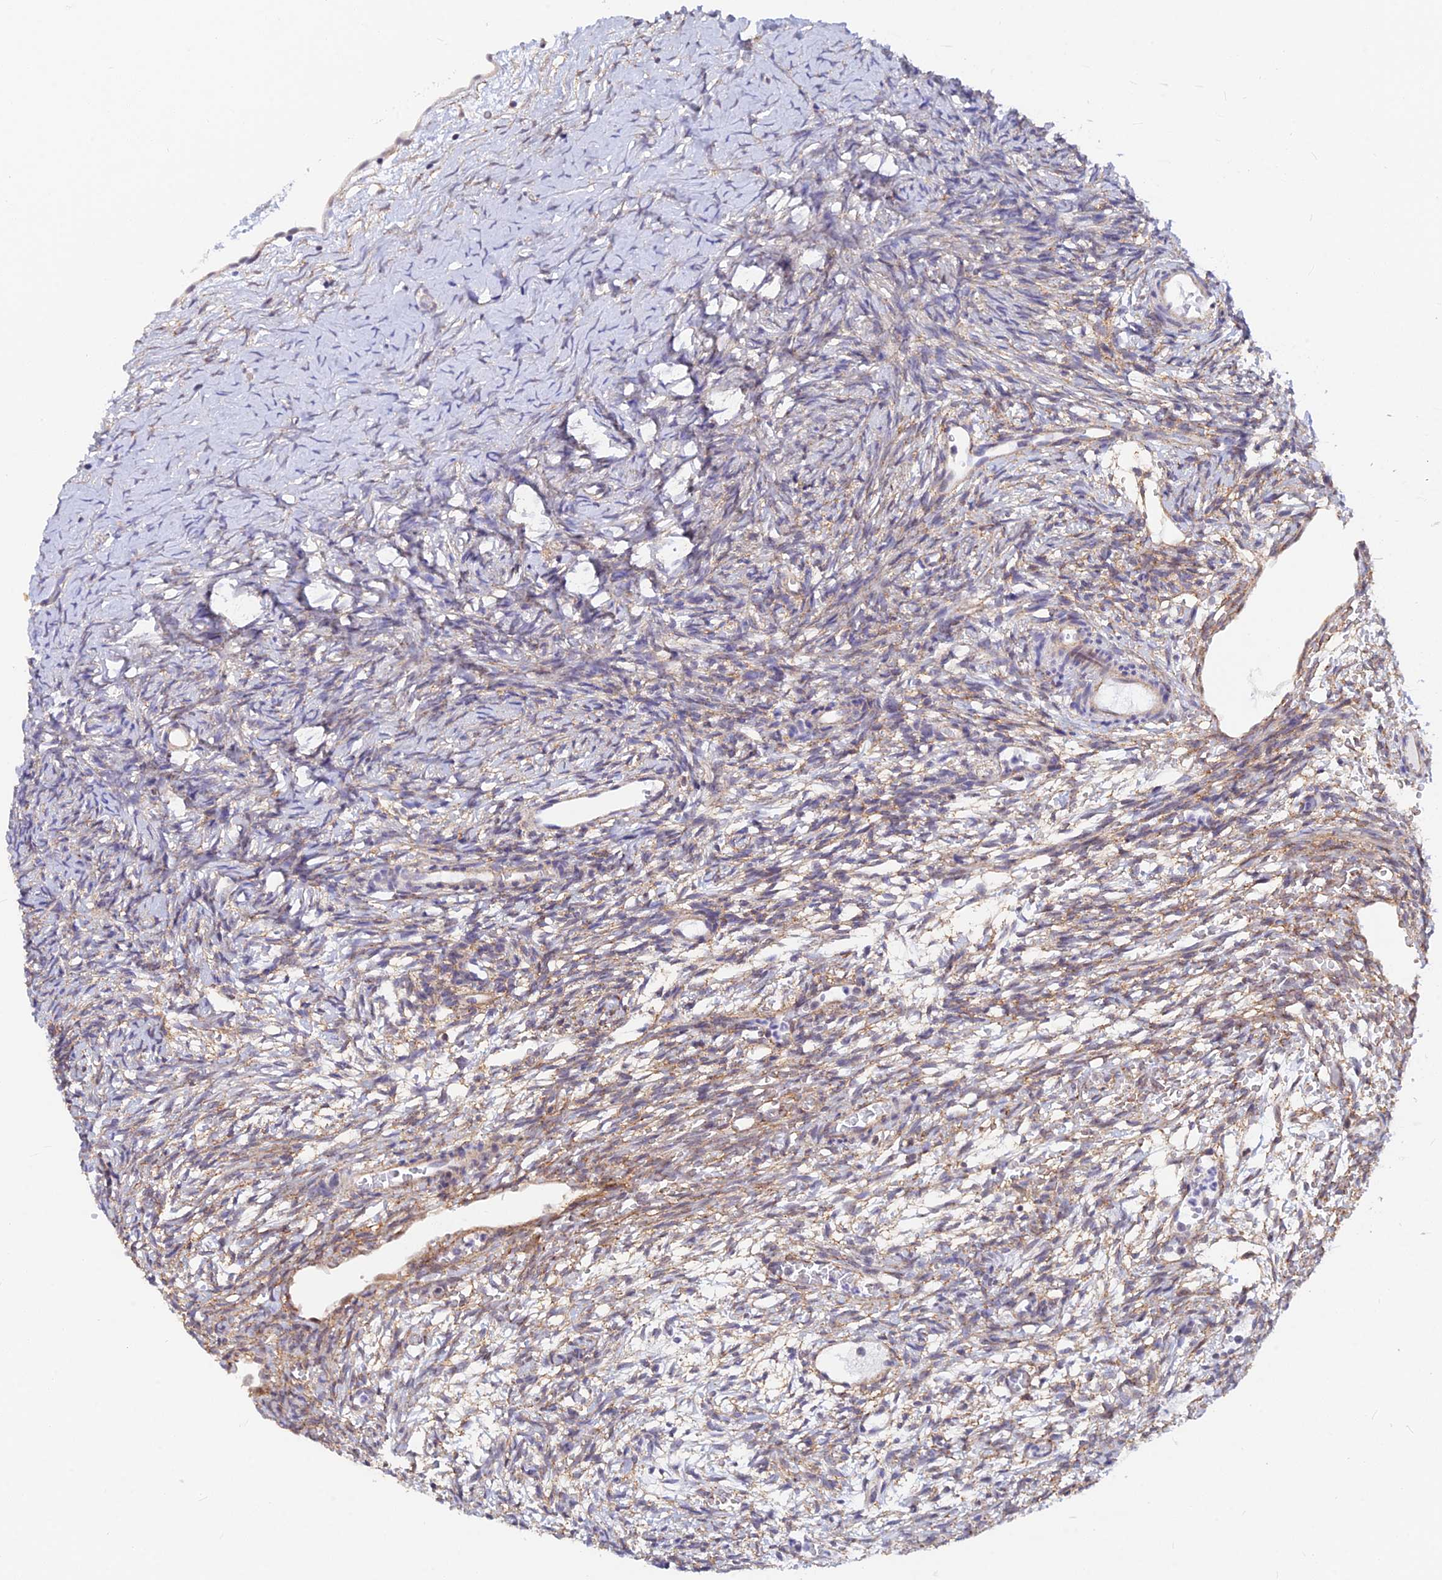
{"staining": {"intensity": "moderate", "quantity": "25%-75%", "location": "cytoplasmic/membranous"}, "tissue": "ovary", "cell_type": "Ovarian stroma cells", "image_type": "normal", "snomed": [{"axis": "morphology", "description": "Normal tissue, NOS"}, {"axis": "topography", "description": "Ovary"}], "caption": "An image of ovary stained for a protein shows moderate cytoplasmic/membranous brown staining in ovarian stroma cells. Immunohistochemistry stains the protein in brown and the nuclei are stained blue.", "gene": "VSTM2L", "patient": {"sex": "female", "age": 39}}